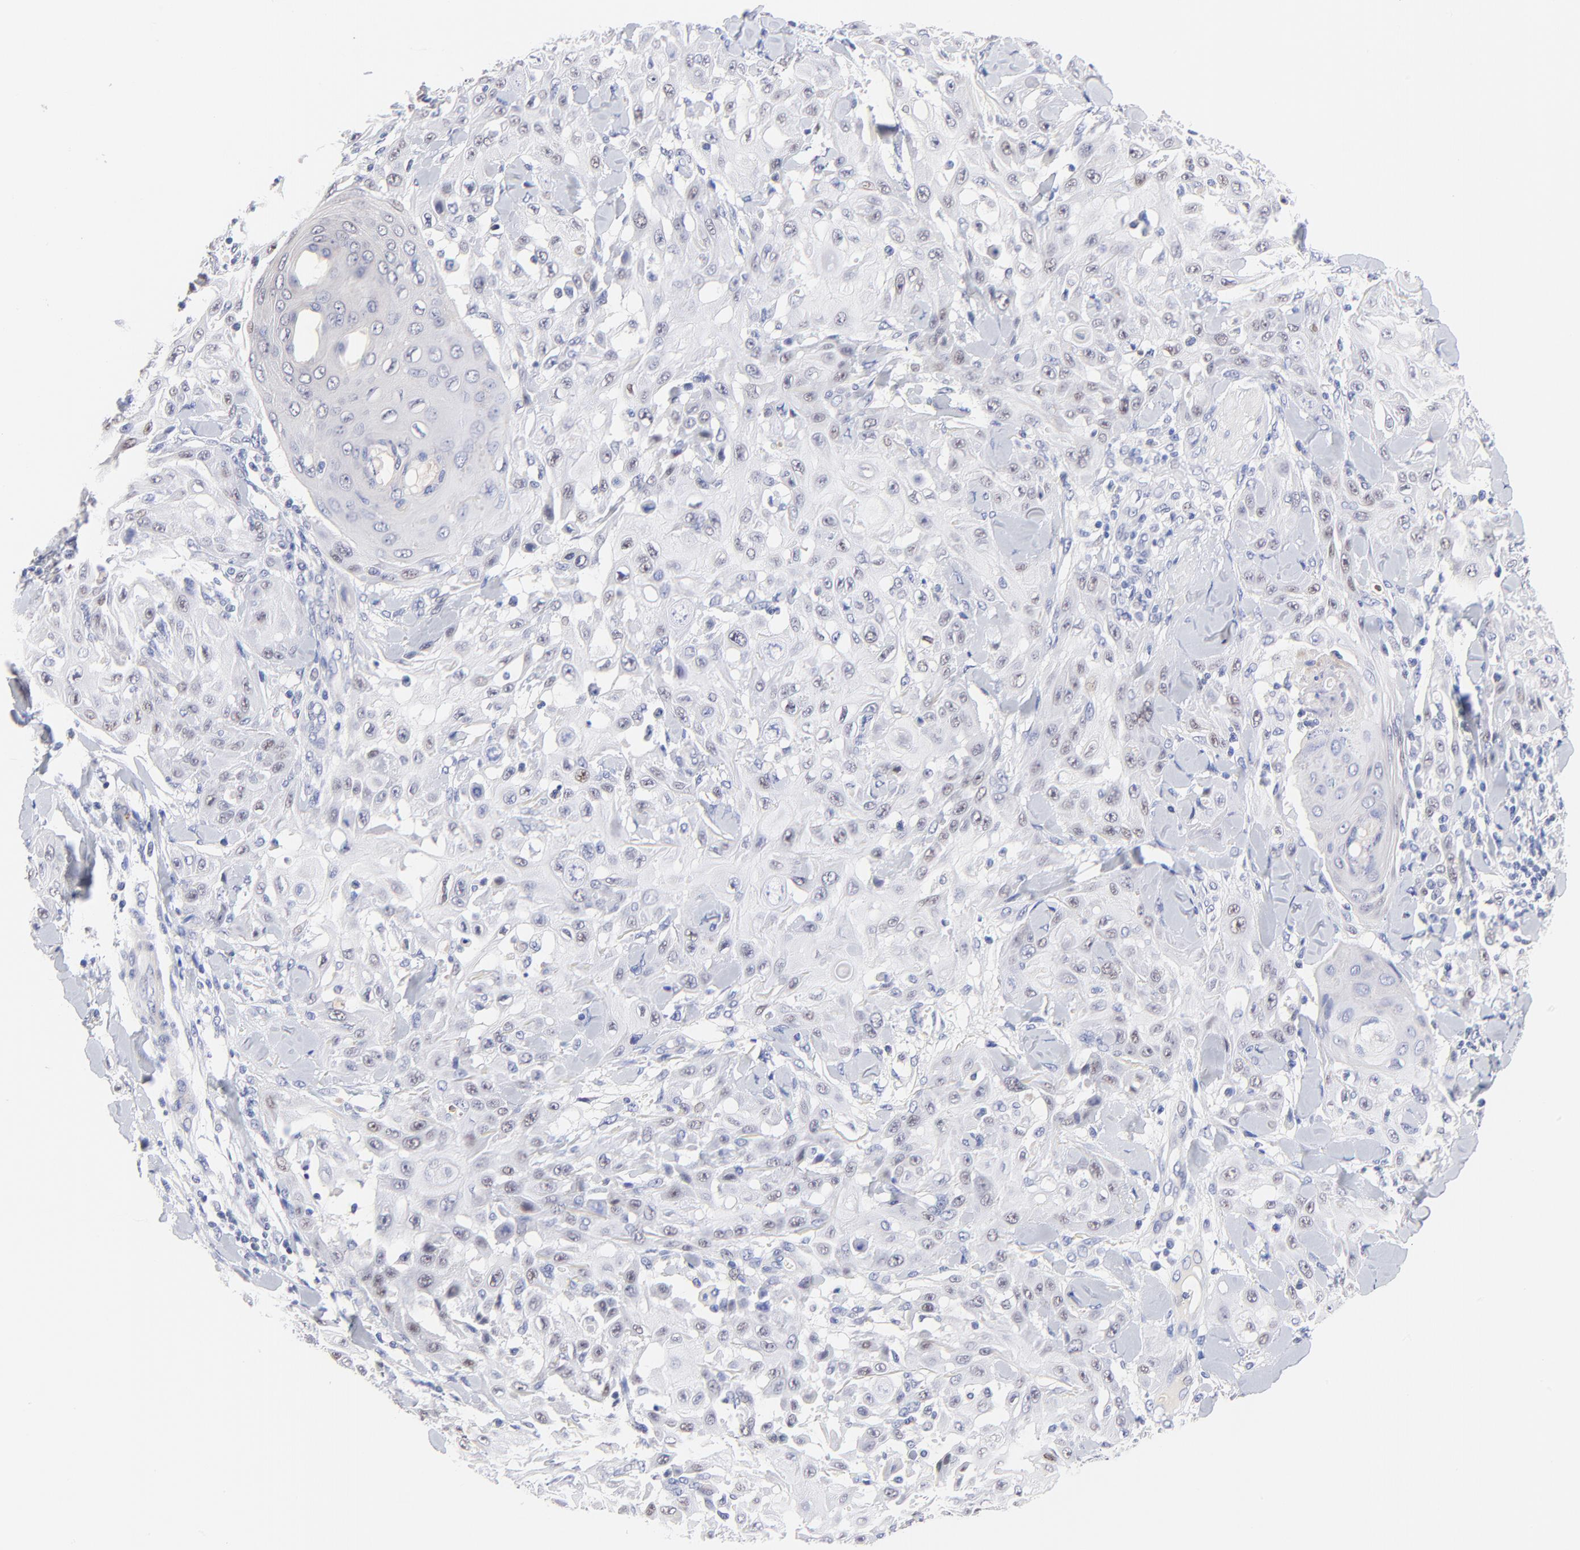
{"staining": {"intensity": "negative", "quantity": "none", "location": "none"}, "tissue": "skin cancer", "cell_type": "Tumor cells", "image_type": "cancer", "snomed": [{"axis": "morphology", "description": "Squamous cell carcinoma, NOS"}, {"axis": "topography", "description": "Skin"}], "caption": "Immunohistochemistry (IHC) micrograph of human skin cancer (squamous cell carcinoma) stained for a protein (brown), which reveals no staining in tumor cells.", "gene": "FAM117B", "patient": {"sex": "male", "age": 24}}